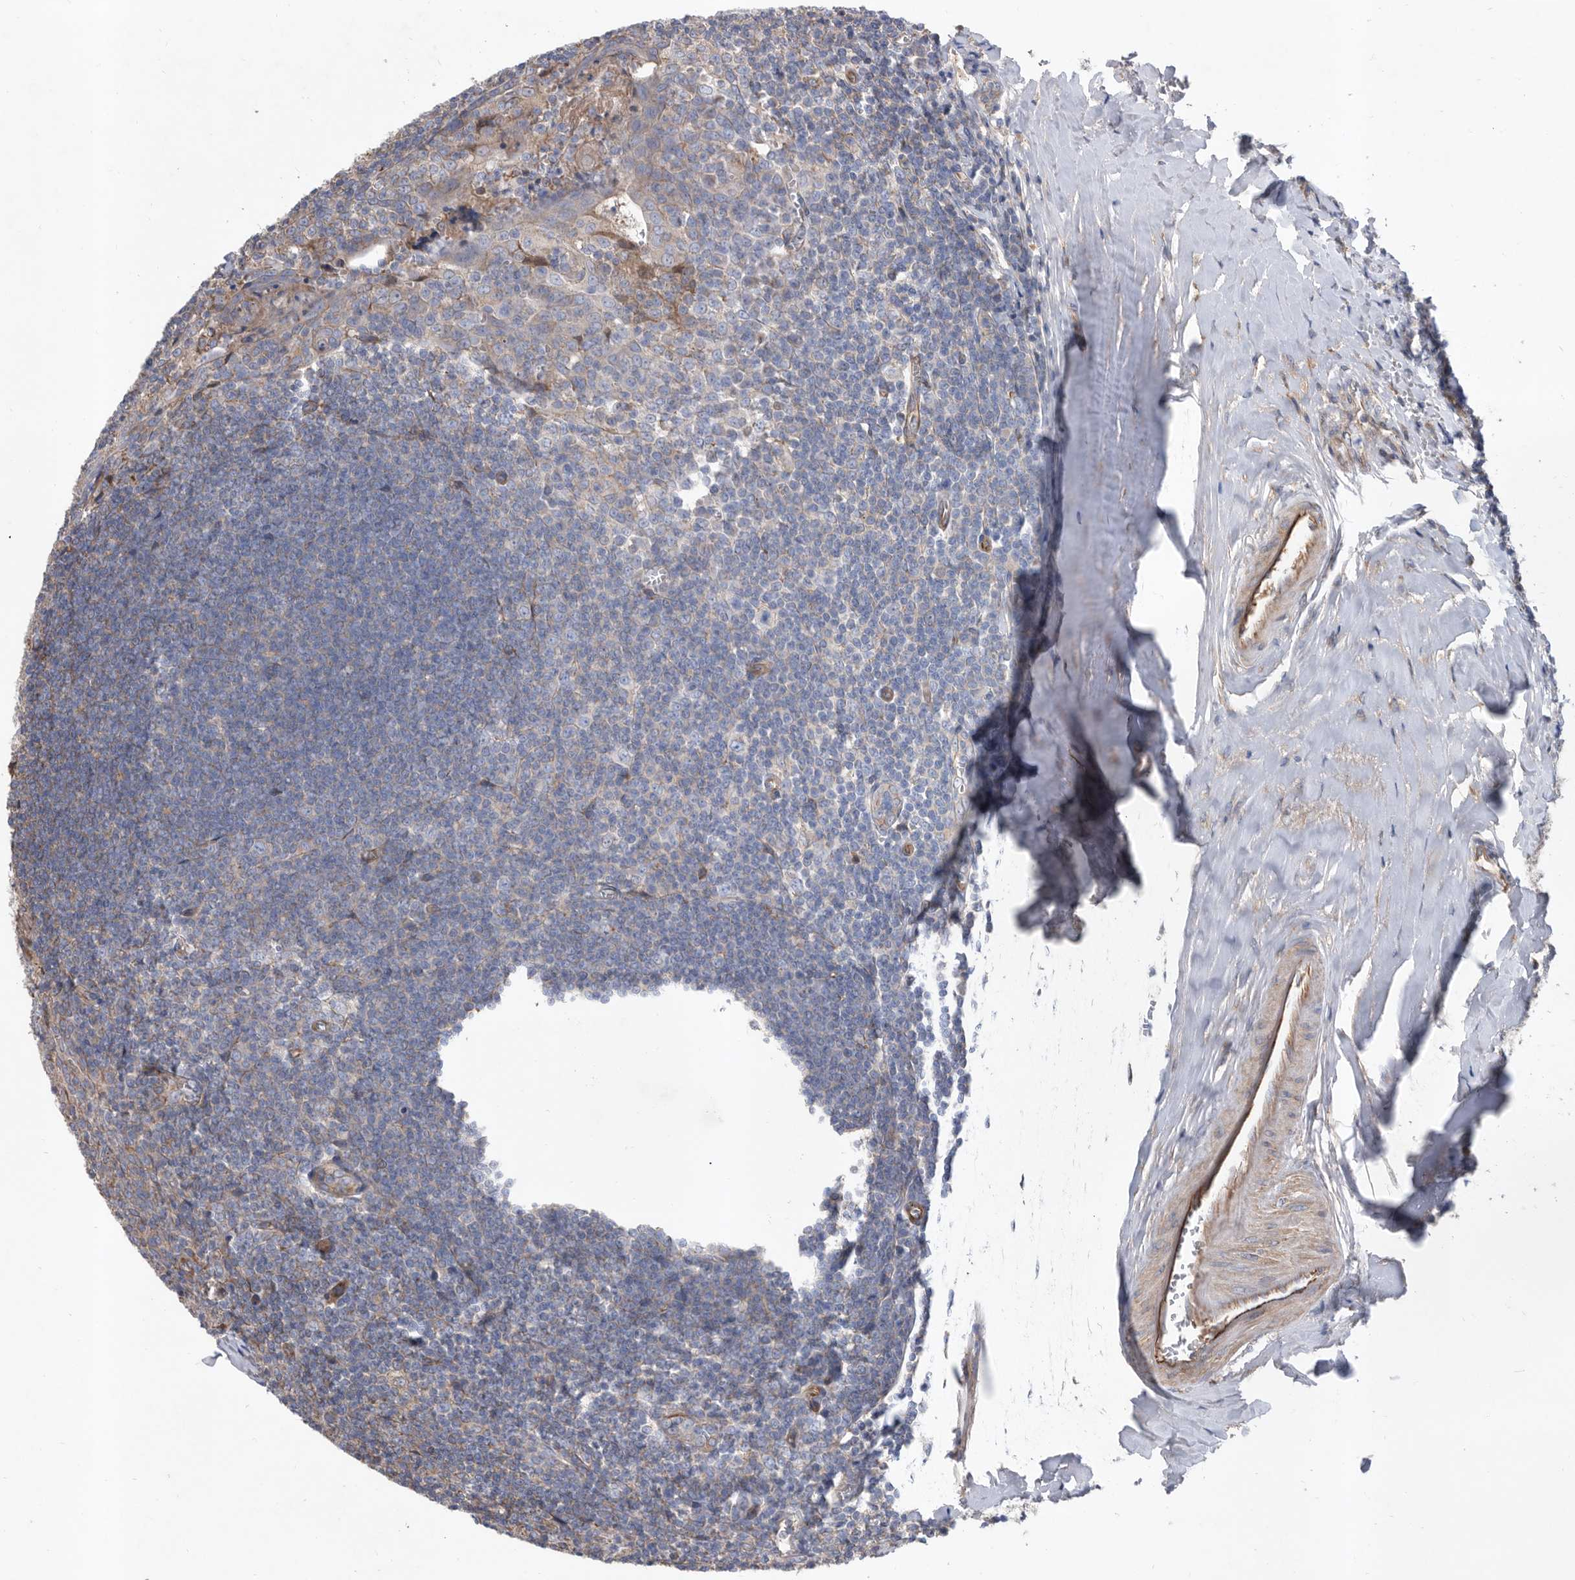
{"staining": {"intensity": "negative", "quantity": "none", "location": "none"}, "tissue": "tonsil", "cell_type": "Germinal center cells", "image_type": "normal", "snomed": [{"axis": "morphology", "description": "Normal tissue, NOS"}, {"axis": "topography", "description": "Tonsil"}], "caption": "Immunohistochemistry (IHC) micrograph of unremarkable human tonsil stained for a protein (brown), which reveals no staining in germinal center cells.", "gene": "ATP13A3", "patient": {"sex": "male", "age": 27}}